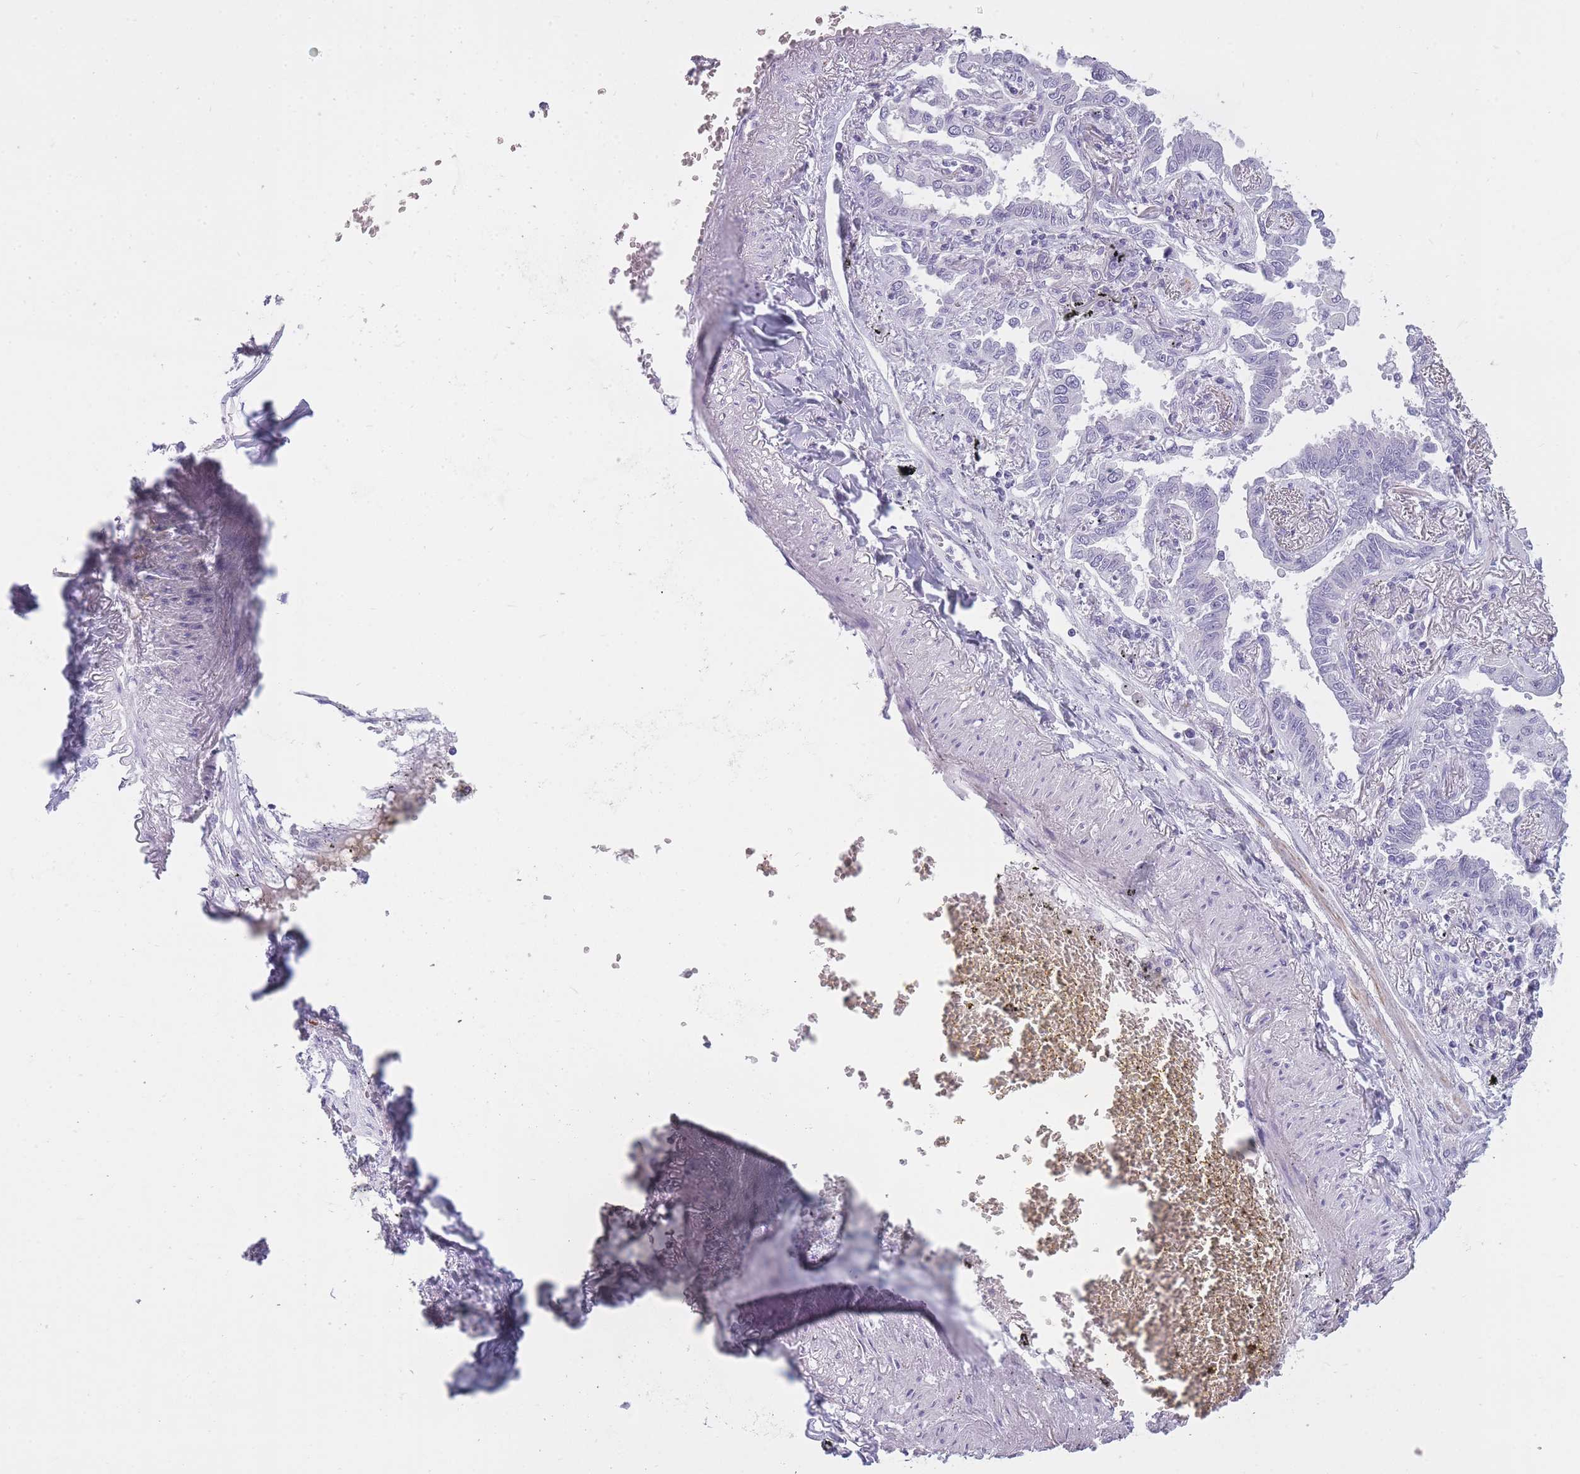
{"staining": {"intensity": "negative", "quantity": "none", "location": "none"}, "tissue": "lung cancer", "cell_type": "Tumor cells", "image_type": "cancer", "snomed": [{"axis": "morphology", "description": "Adenocarcinoma, NOS"}, {"axis": "topography", "description": "Lung"}], "caption": "Immunohistochemistry (IHC) histopathology image of lung cancer (adenocarcinoma) stained for a protein (brown), which displays no expression in tumor cells.", "gene": "GOLGA6D", "patient": {"sex": "male", "age": 67}}